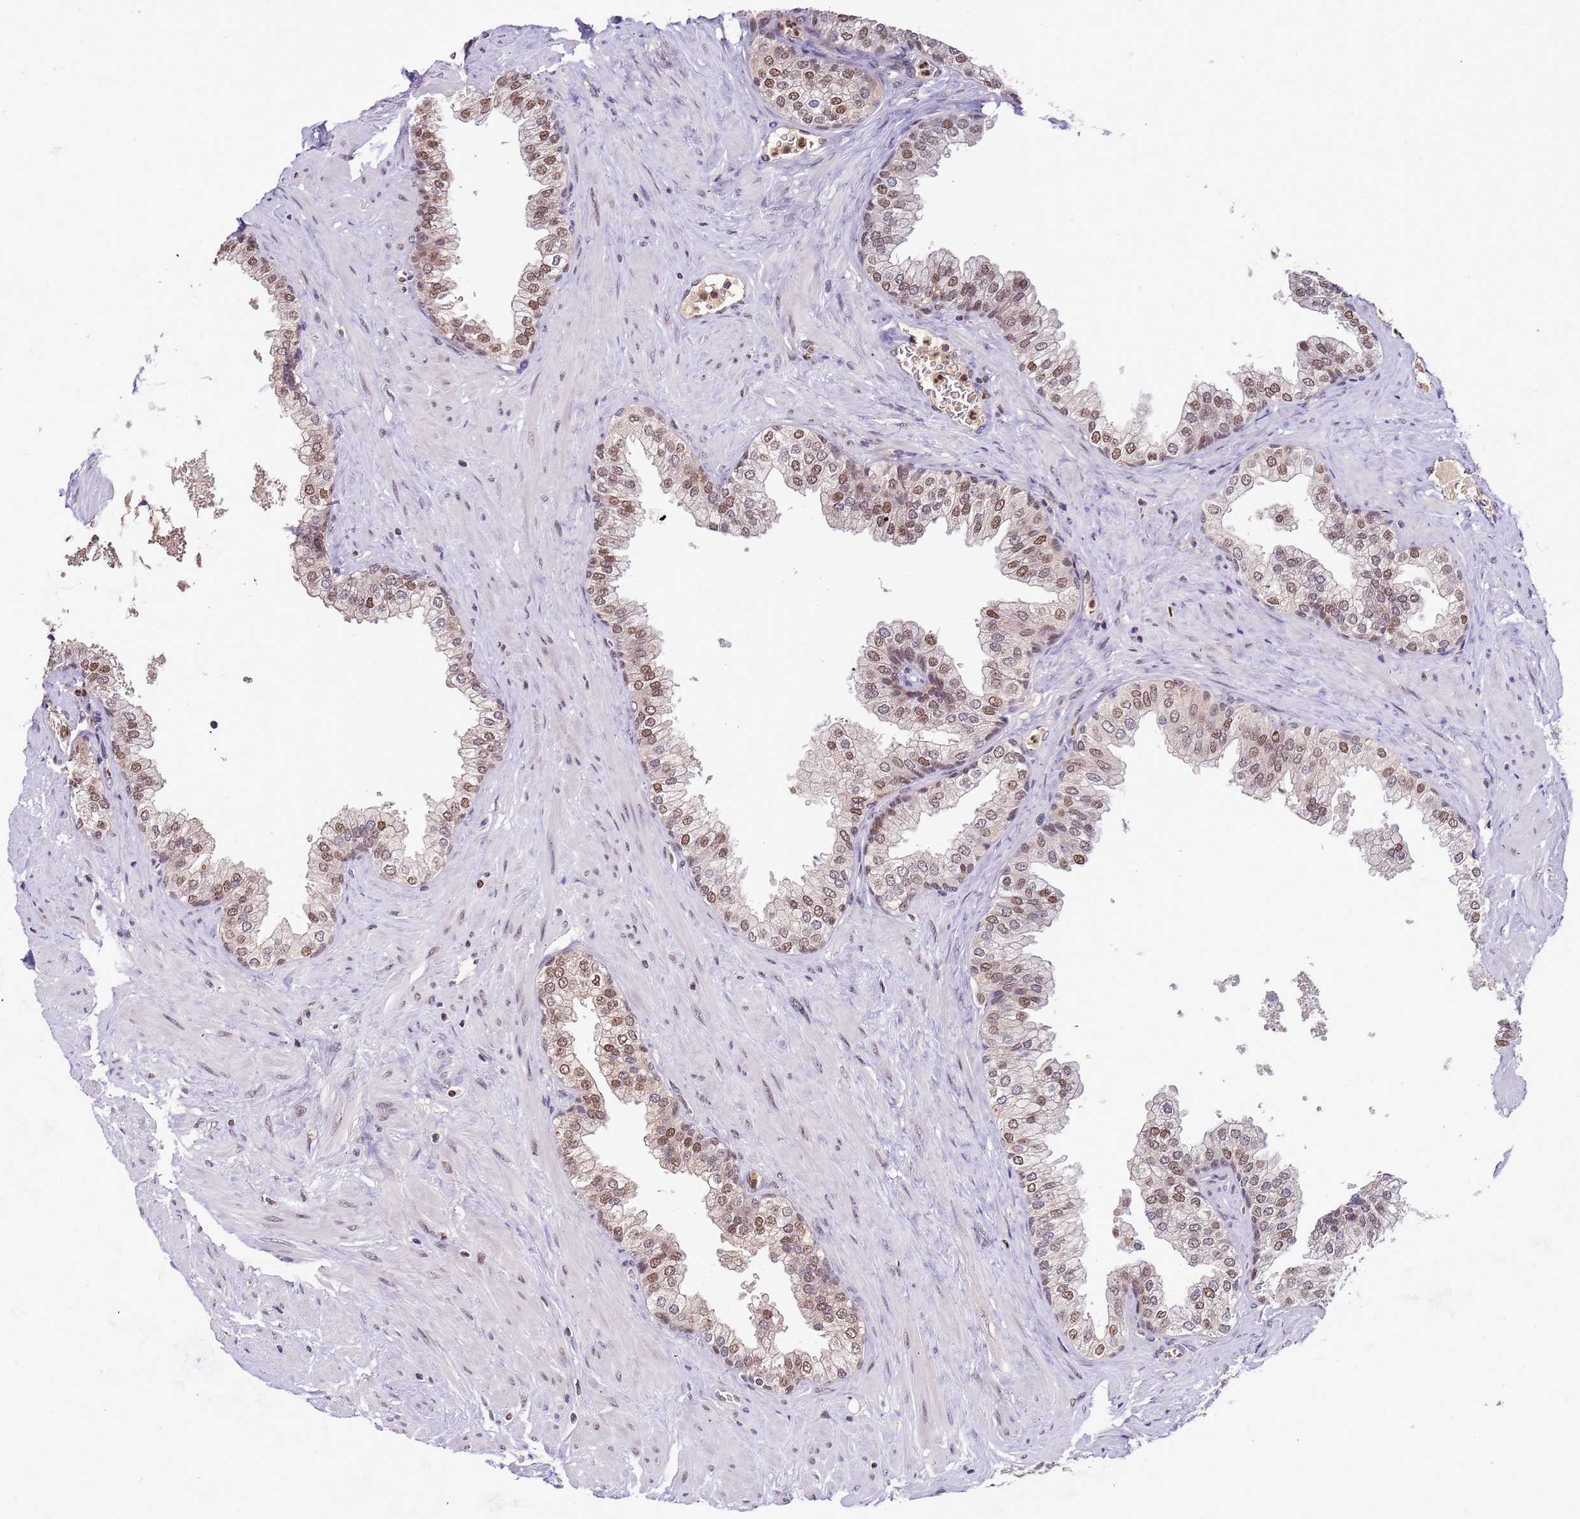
{"staining": {"intensity": "moderate", "quantity": ">75%", "location": "nuclear"}, "tissue": "prostate", "cell_type": "Glandular cells", "image_type": "normal", "snomed": [{"axis": "morphology", "description": "Normal tissue, NOS"}, {"axis": "morphology", "description": "Urothelial carcinoma, Low grade"}, {"axis": "topography", "description": "Urinary bladder"}, {"axis": "topography", "description": "Prostate"}], "caption": "Brown immunohistochemical staining in benign prostate displays moderate nuclear staining in approximately >75% of glandular cells. (IHC, brightfield microscopy, high magnification).", "gene": "CD53", "patient": {"sex": "male", "age": 60}}